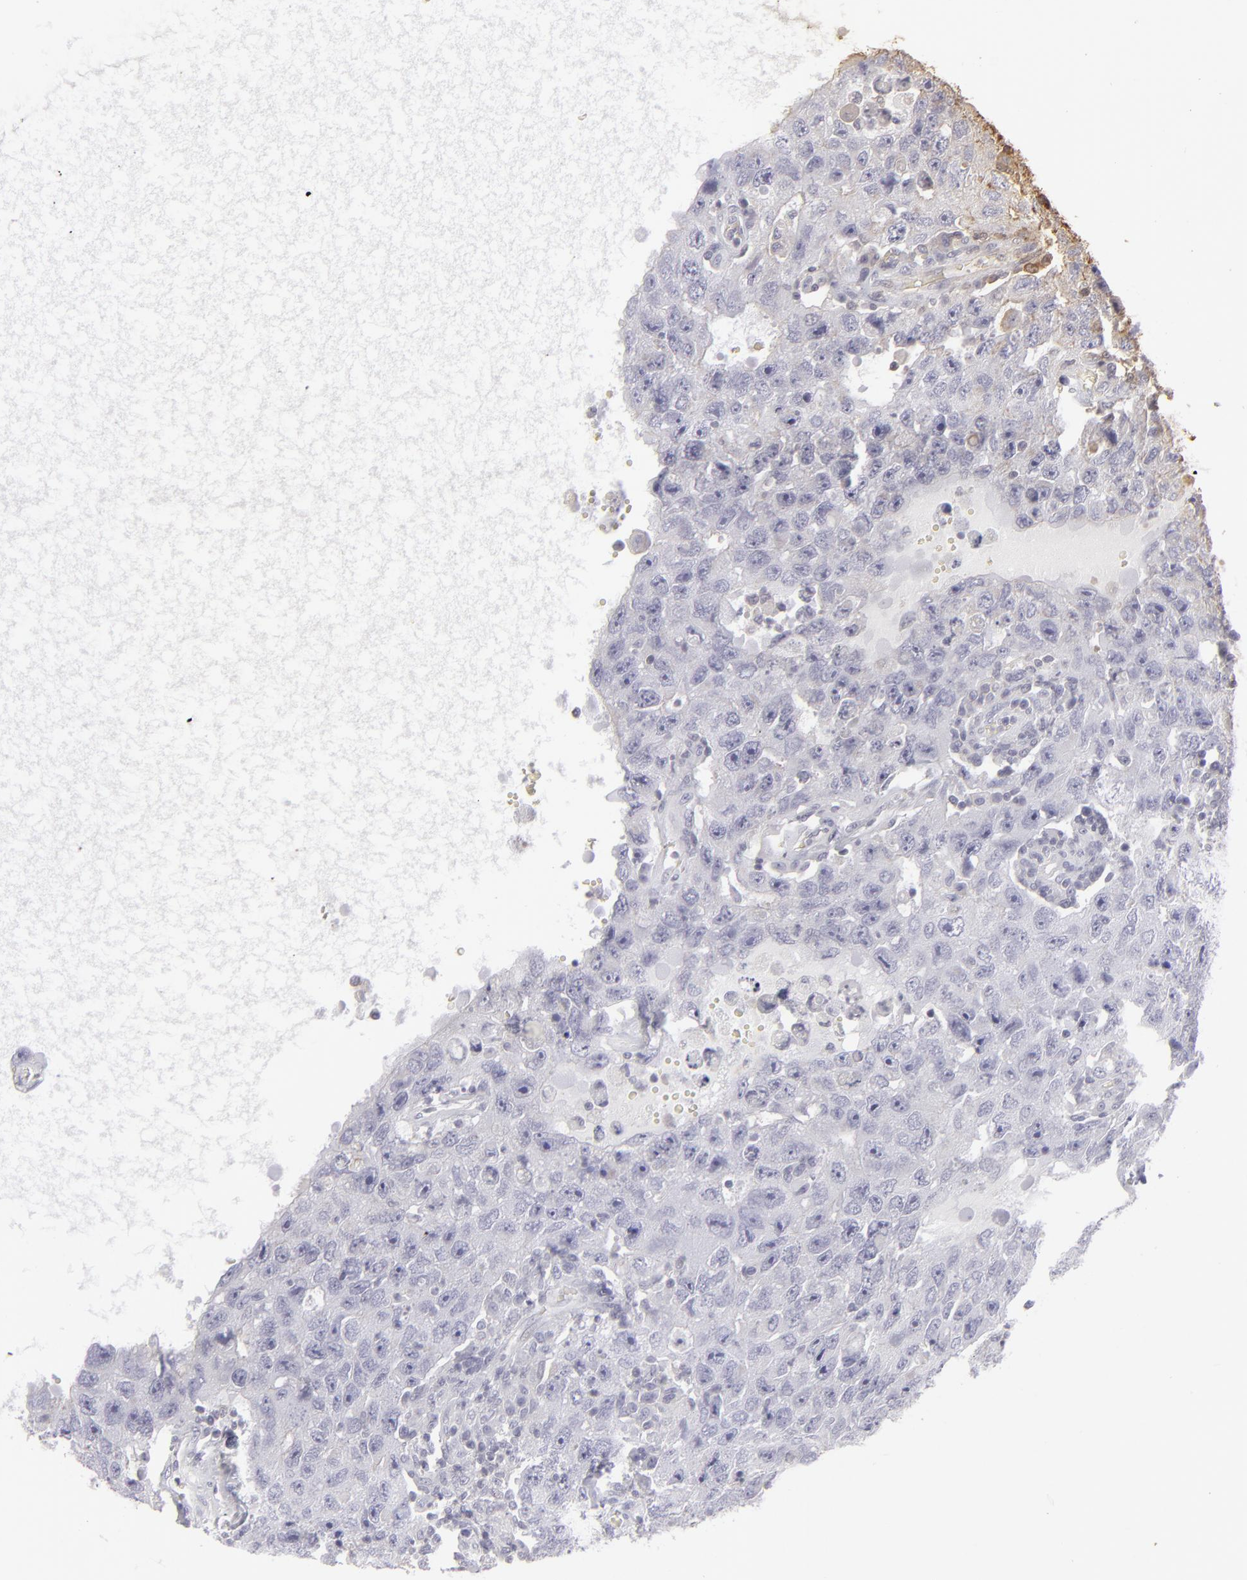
{"staining": {"intensity": "weak", "quantity": "25%-75%", "location": "cytoplasmic/membranous"}, "tissue": "testis cancer", "cell_type": "Tumor cells", "image_type": "cancer", "snomed": [{"axis": "morphology", "description": "Carcinoma, Embryonal, NOS"}, {"axis": "topography", "description": "Testis"}], "caption": "Immunohistochemical staining of testis embryonal carcinoma displays weak cytoplasmic/membranous protein positivity in approximately 25%-75% of tumor cells. (DAB IHC, brown staining for protein, blue staining for nuclei).", "gene": "ACTB", "patient": {"sex": "male", "age": 26}}